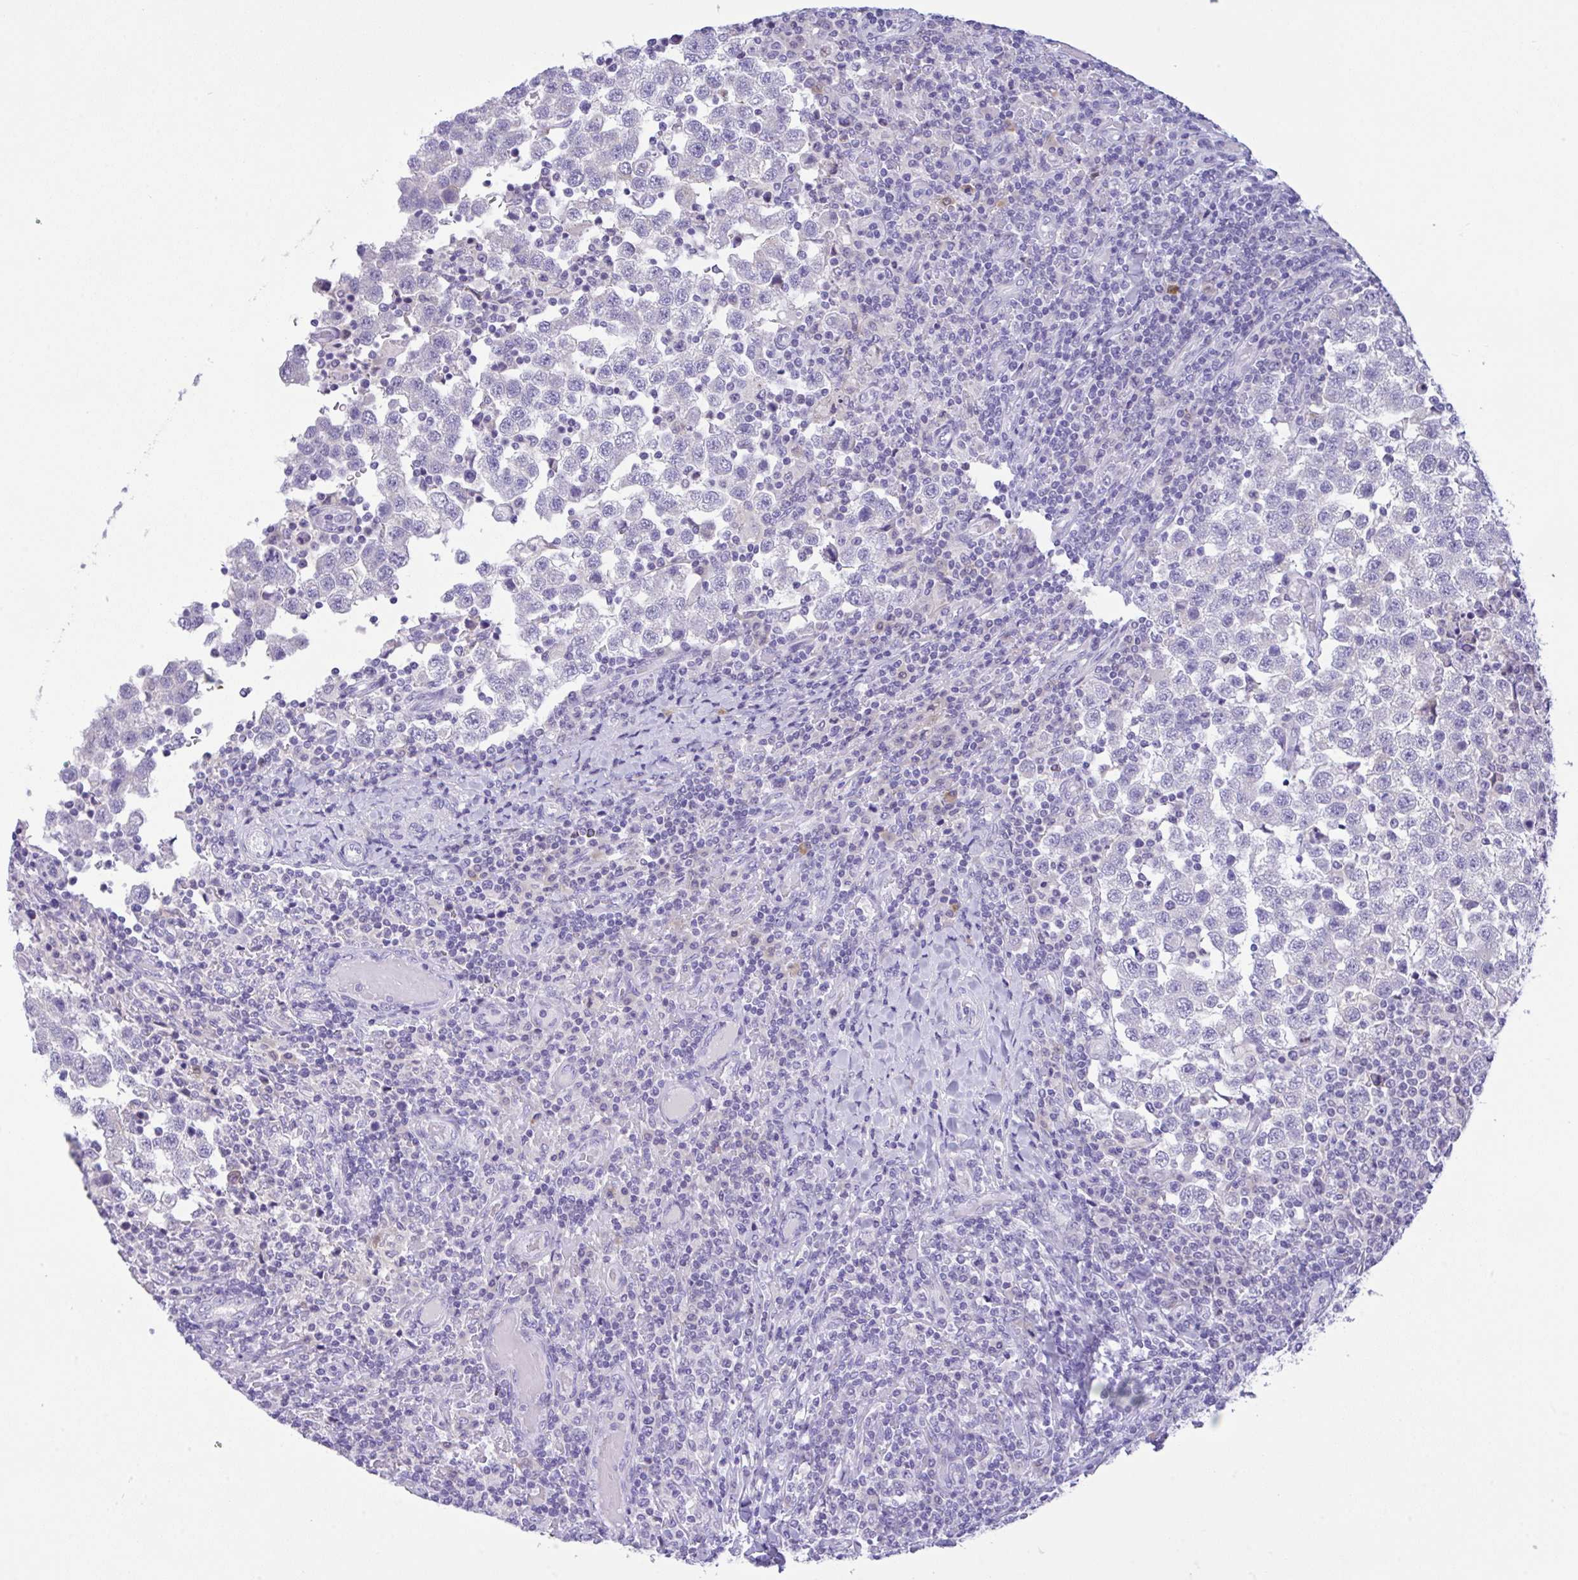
{"staining": {"intensity": "negative", "quantity": "none", "location": "none"}, "tissue": "testis cancer", "cell_type": "Tumor cells", "image_type": "cancer", "snomed": [{"axis": "morphology", "description": "Seminoma, NOS"}, {"axis": "topography", "description": "Testis"}], "caption": "IHC of human seminoma (testis) displays no staining in tumor cells. The staining was performed using DAB (3,3'-diaminobenzidine) to visualize the protein expression in brown, while the nuclei were stained in blue with hematoxylin (Magnification: 20x).", "gene": "NCF1", "patient": {"sex": "male", "age": 34}}